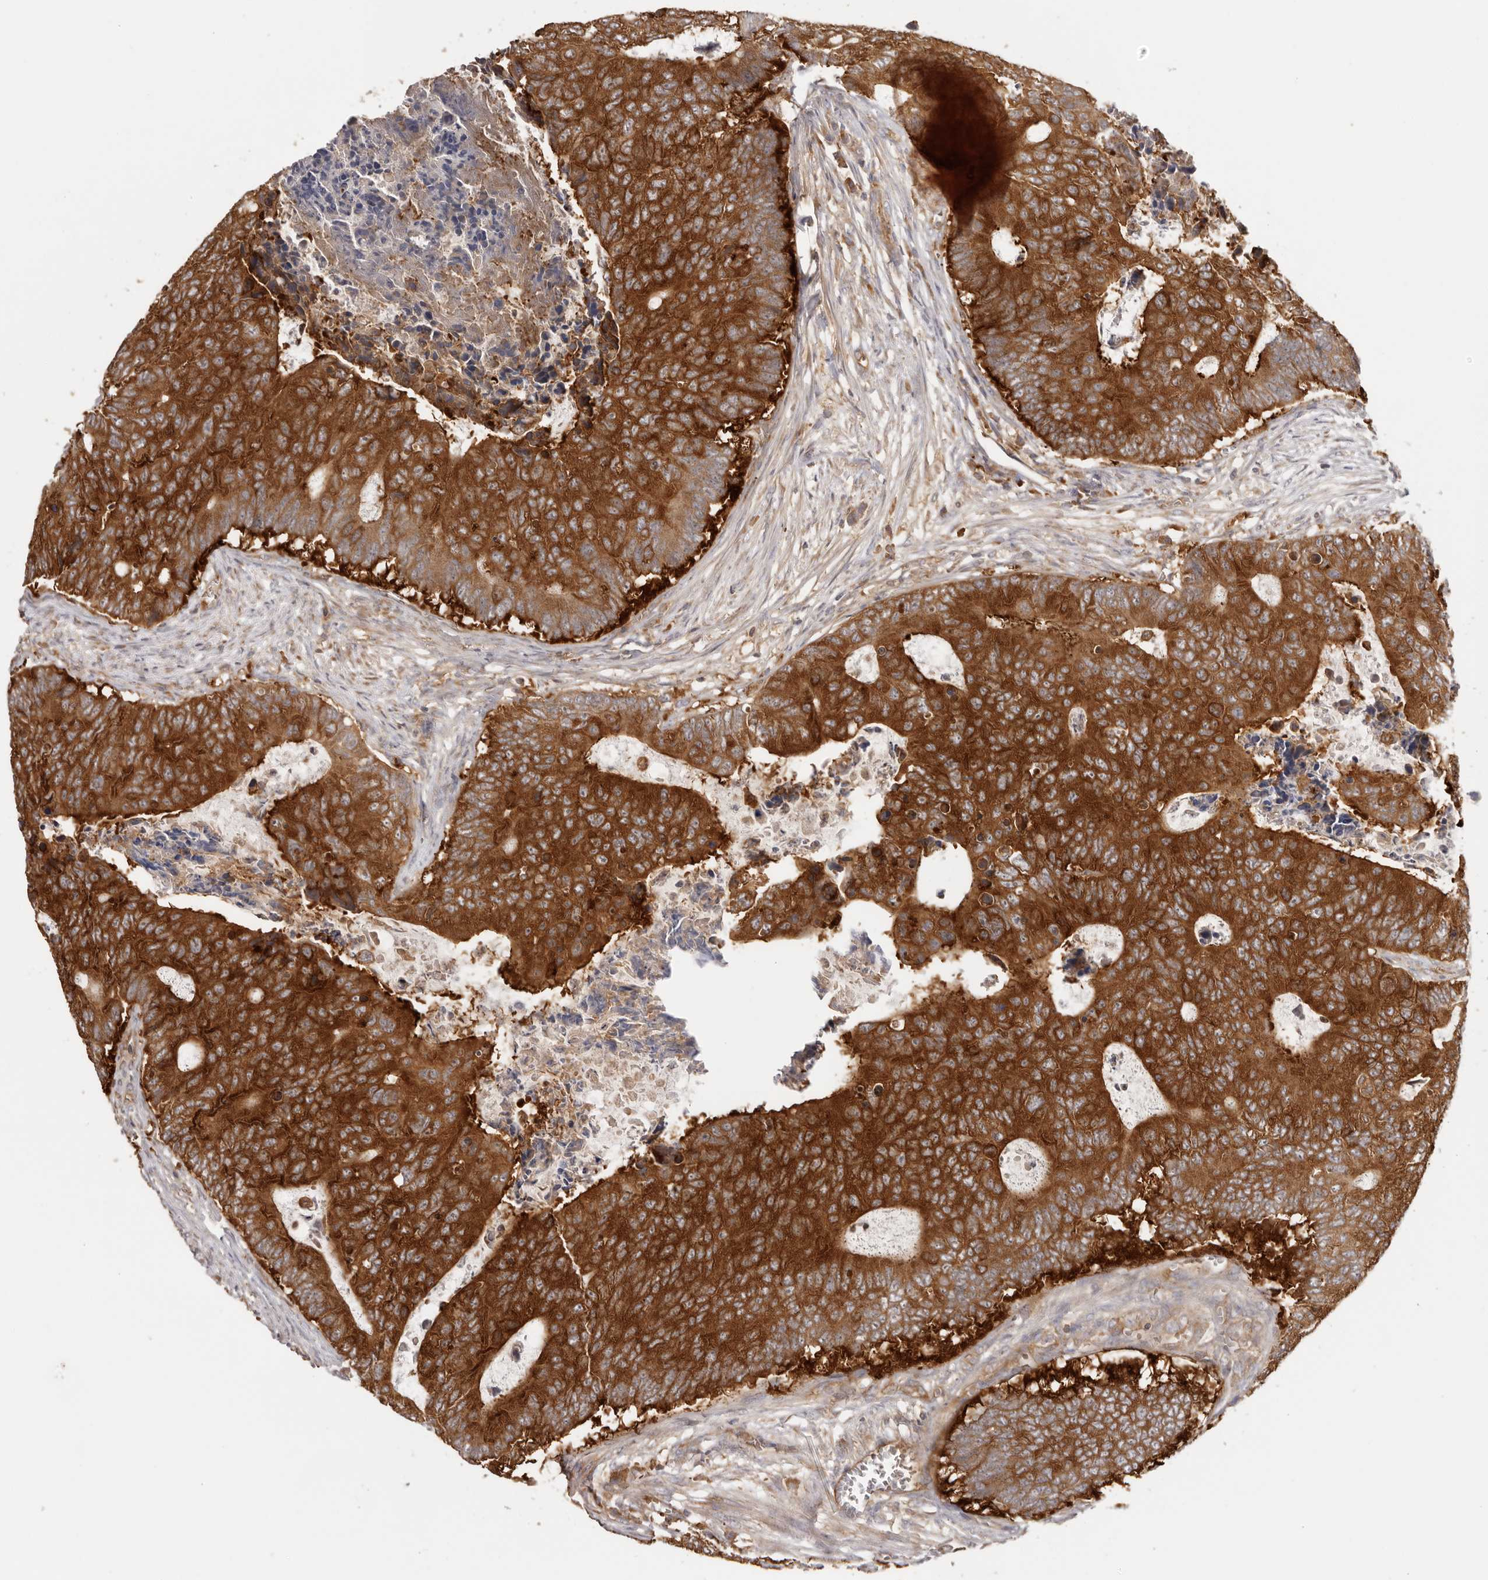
{"staining": {"intensity": "strong", "quantity": ">75%", "location": "cytoplasmic/membranous"}, "tissue": "colorectal cancer", "cell_type": "Tumor cells", "image_type": "cancer", "snomed": [{"axis": "morphology", "description": "Adenocarcinoma, NOS"}, {"axis": "topography", "description": "Colon"}], "caption": "Immunohistochemical staining of human adenocarcinoma (colorectal) shows strong cytoplasmic/membranous protein positivity in about >75% of tumor cells.", "gene": "EEF1E1", "patient": {"sex": "male", "age": 87}}